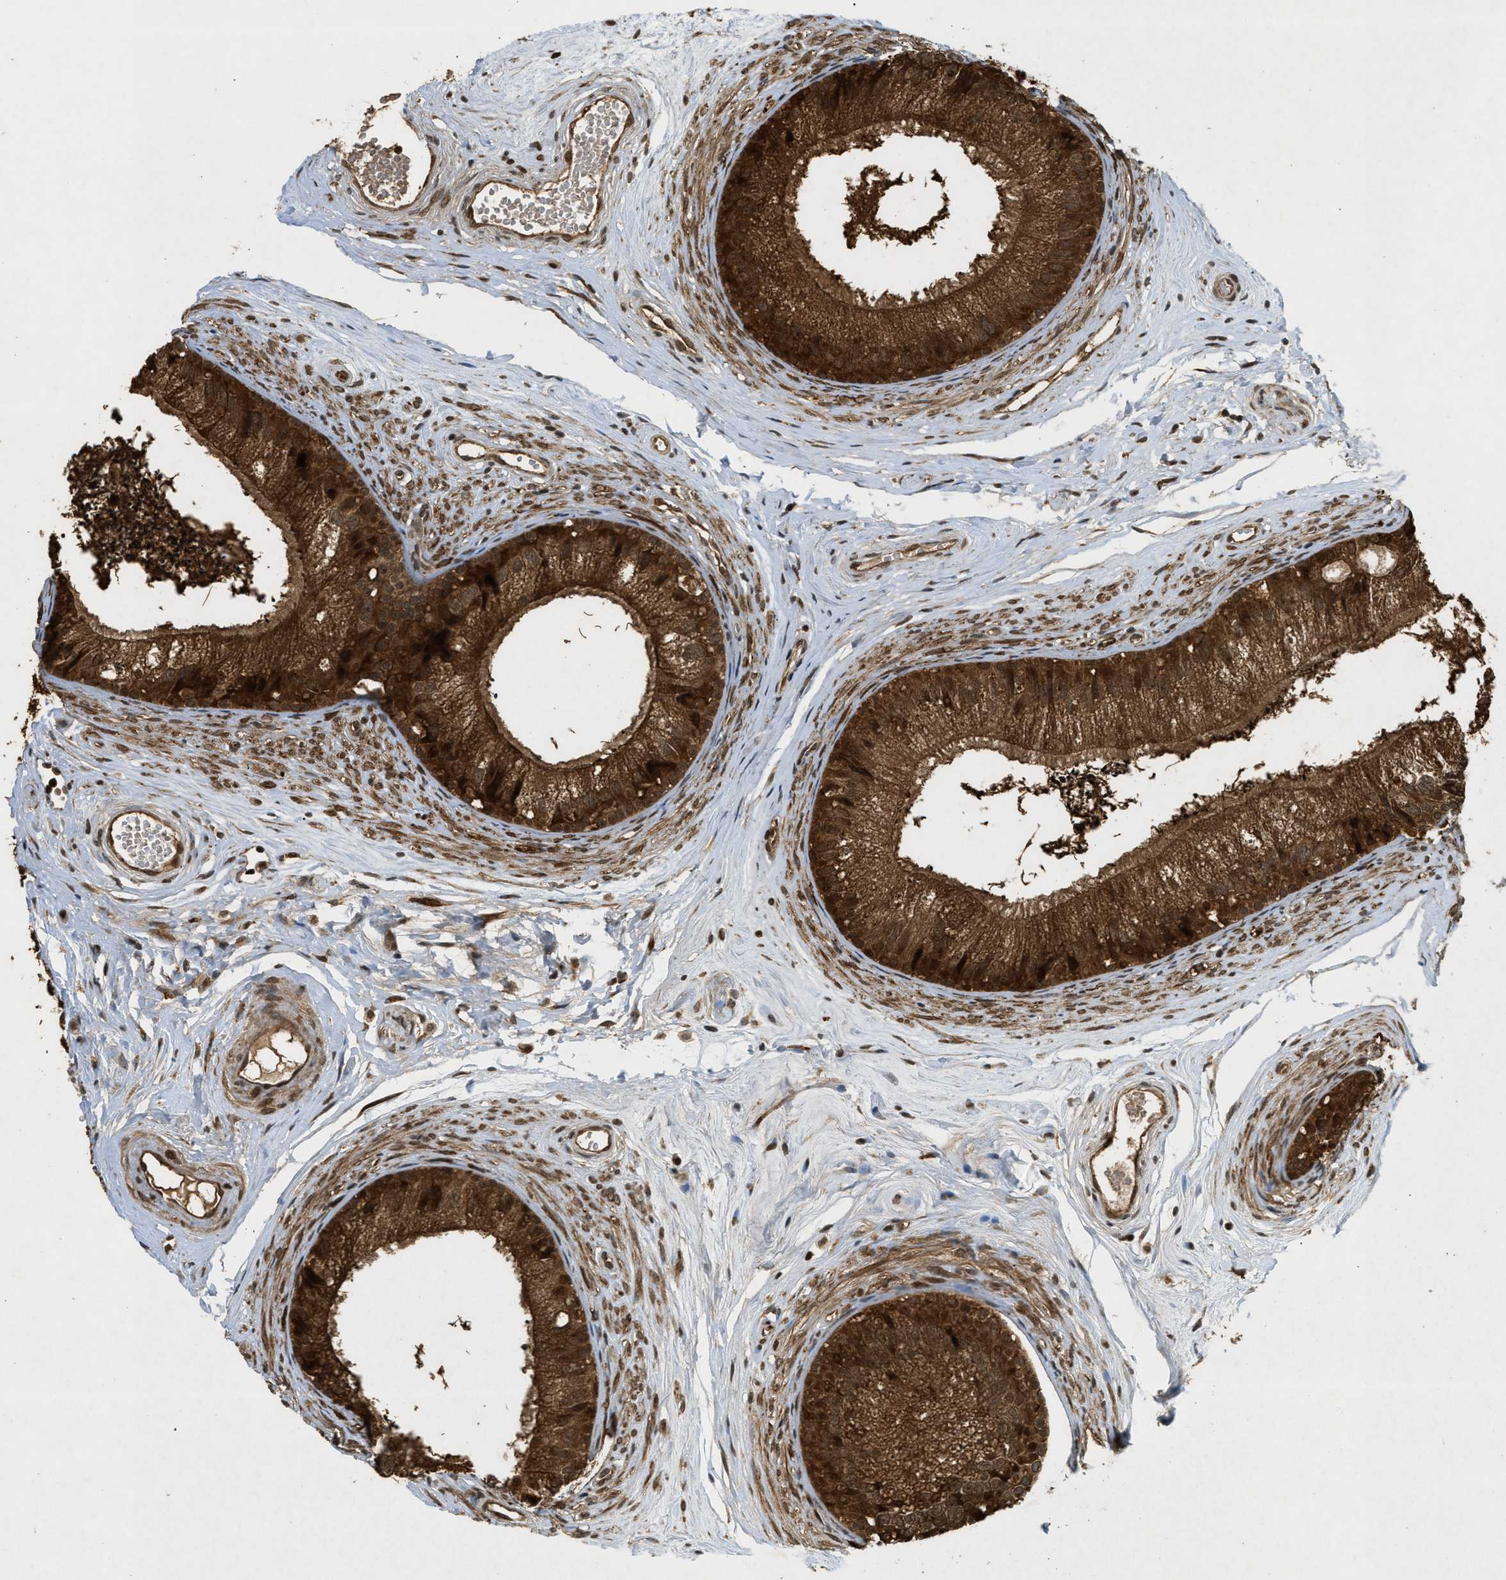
{"staining": {"intensity": "strong", "quantity": ">75%", "location": "cytoplasmic/membranous,nuclear"}, "tissue": "epididymis", "cell_type": "Glandular cells", "image_type": "normal", "snomed": [{"axis": "morphology", "description": "Normal tissue, NOS"}, {"axis": "topography", "description": "Epididymis"}], "caption": "Strong cytoplasmic/membranous,nuclear positivity for a protein is present in approximately >75% of glandular cells of unremarkable epididymis using immunohistochemistry (IHC).", "gene": "EIF2AK3", "patient": {"sex": "male", "age": 56}}